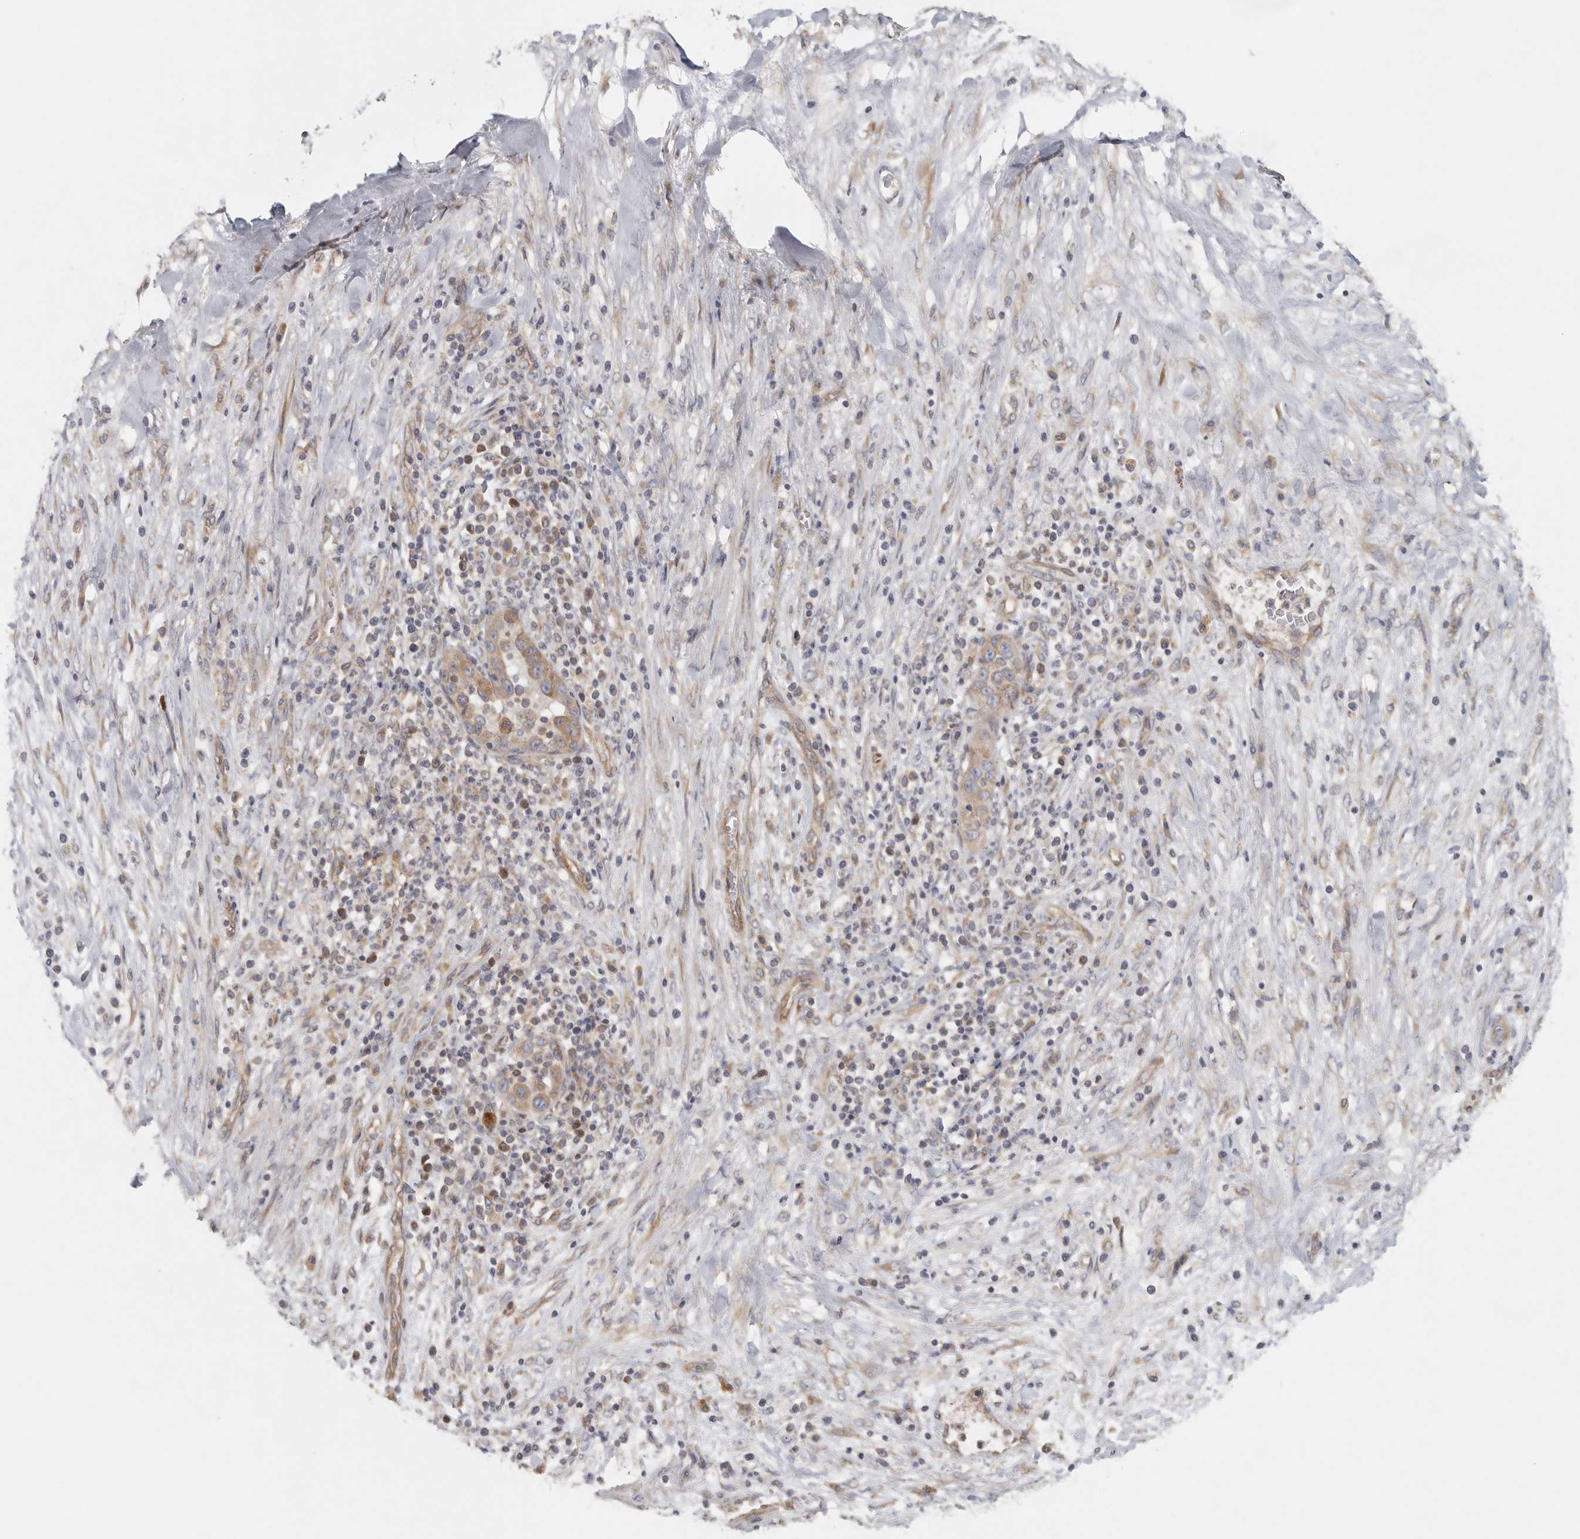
{"staining": {"intensity": "moderate", "quantity": ">75%", "location": "cytoplasmic/membranous"}, "tissue": "liver cancer", "cell_type": "Tumor cells", "image_type": "cancer", "snomed": [{"axis": "morphology", "description": "Cholangiocarcinoma"}, {"axis": "topography", "description": "Liver"}], "caption": "Protein analysis of cholangiocarcinoma (liver) tissue displays moderate cytoplasmic/membranous expression in about >75% of tumor cells.", "gene": "BCAP29", "patient": {"sex": "female", "age": 52}}